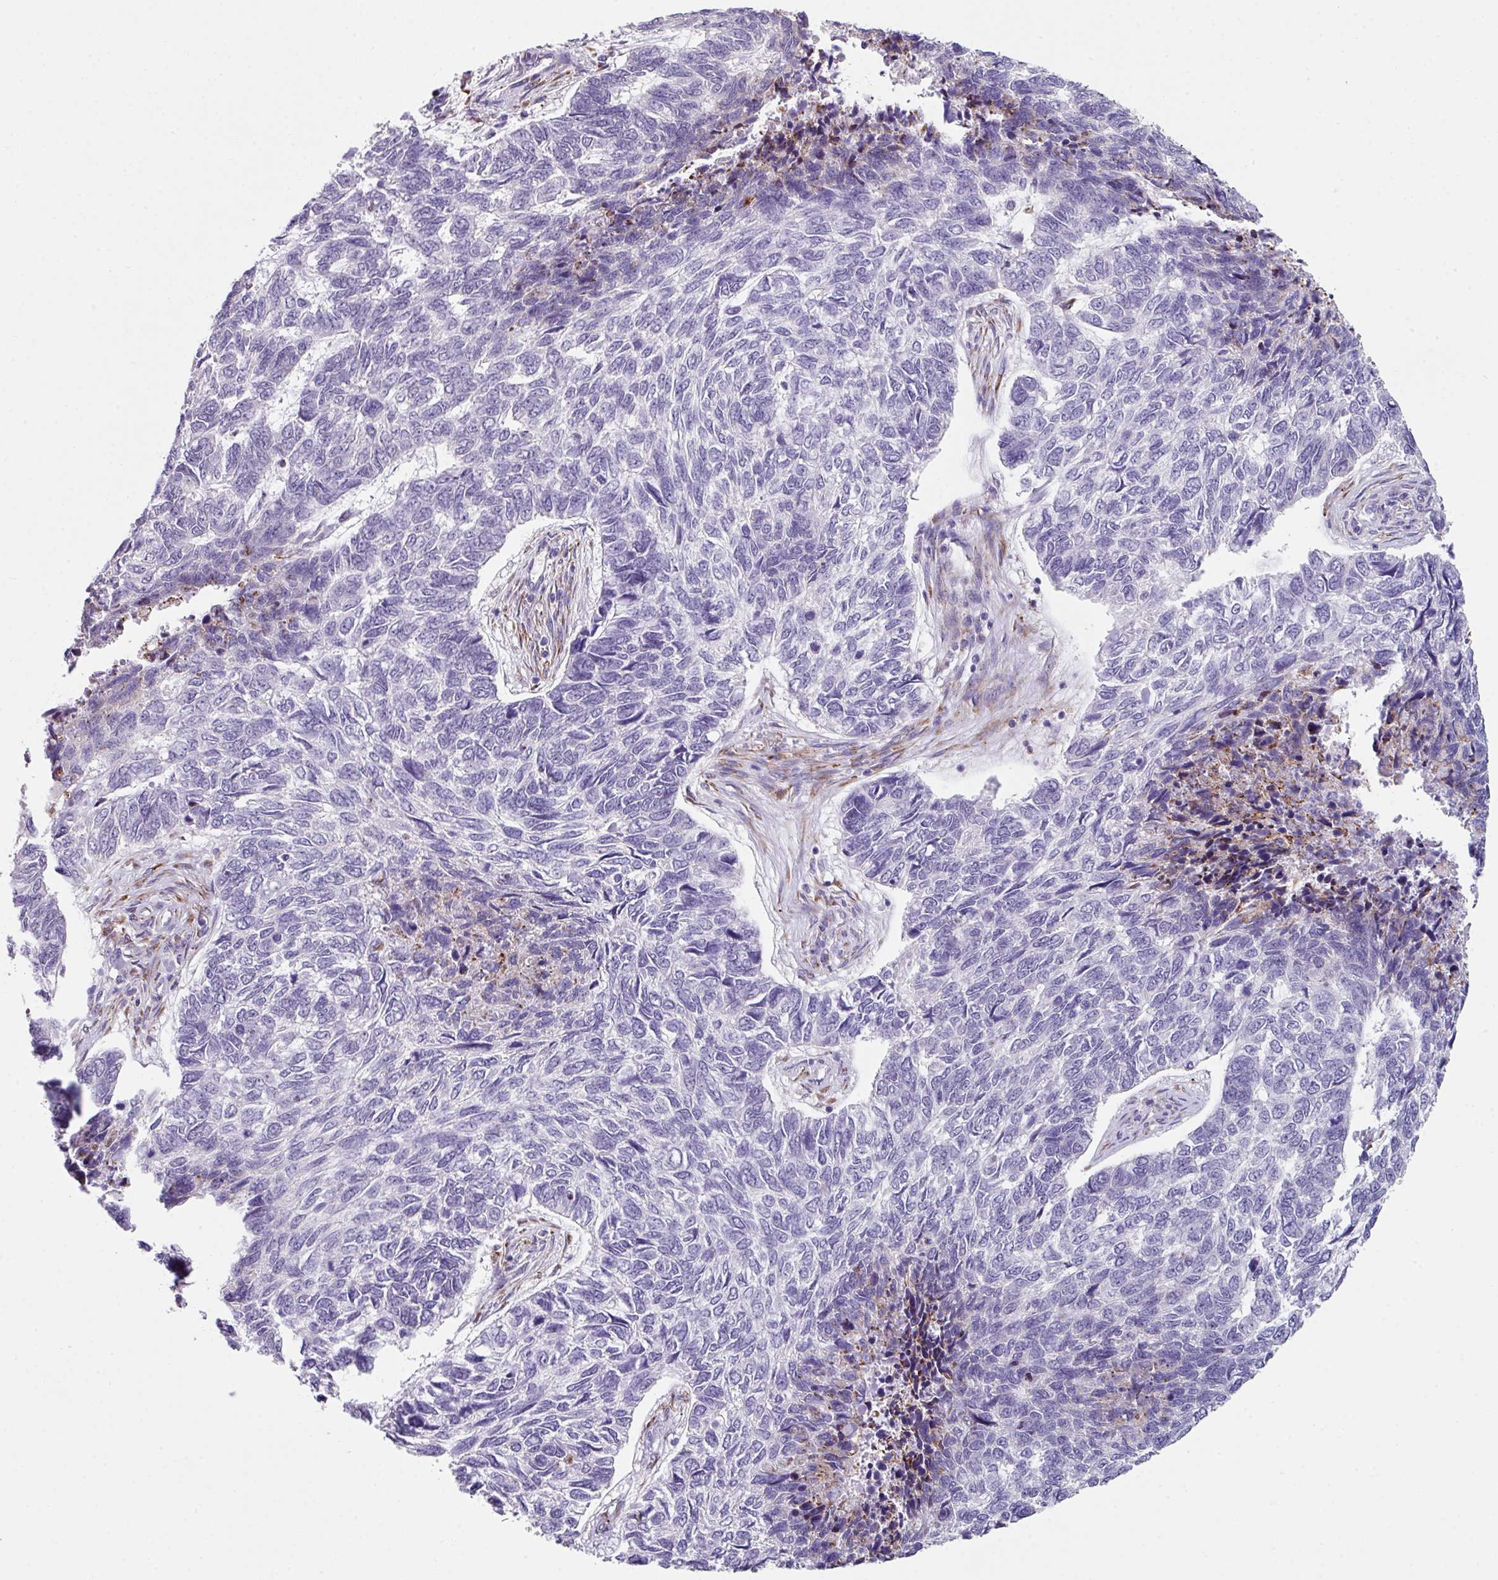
{"staining": {"intensity": "negative", "quantity": "none", "location": "none"}, "tissue": "skin cancer", "cell_type": "Tumor cells", "image_type": "cancer", "snomed": [{"axis": "morphology", "description": "Basal cell carcinoma"}, {"axis": "topography", "description": "Skin"}], "caption": "This is an immunohistochemistry (IHC) micrograph of skin basal cell carcinoma. There is no staining in tumor cells.", "gene": "BMS1", "patient": {"sex": "female", "age": 65}}